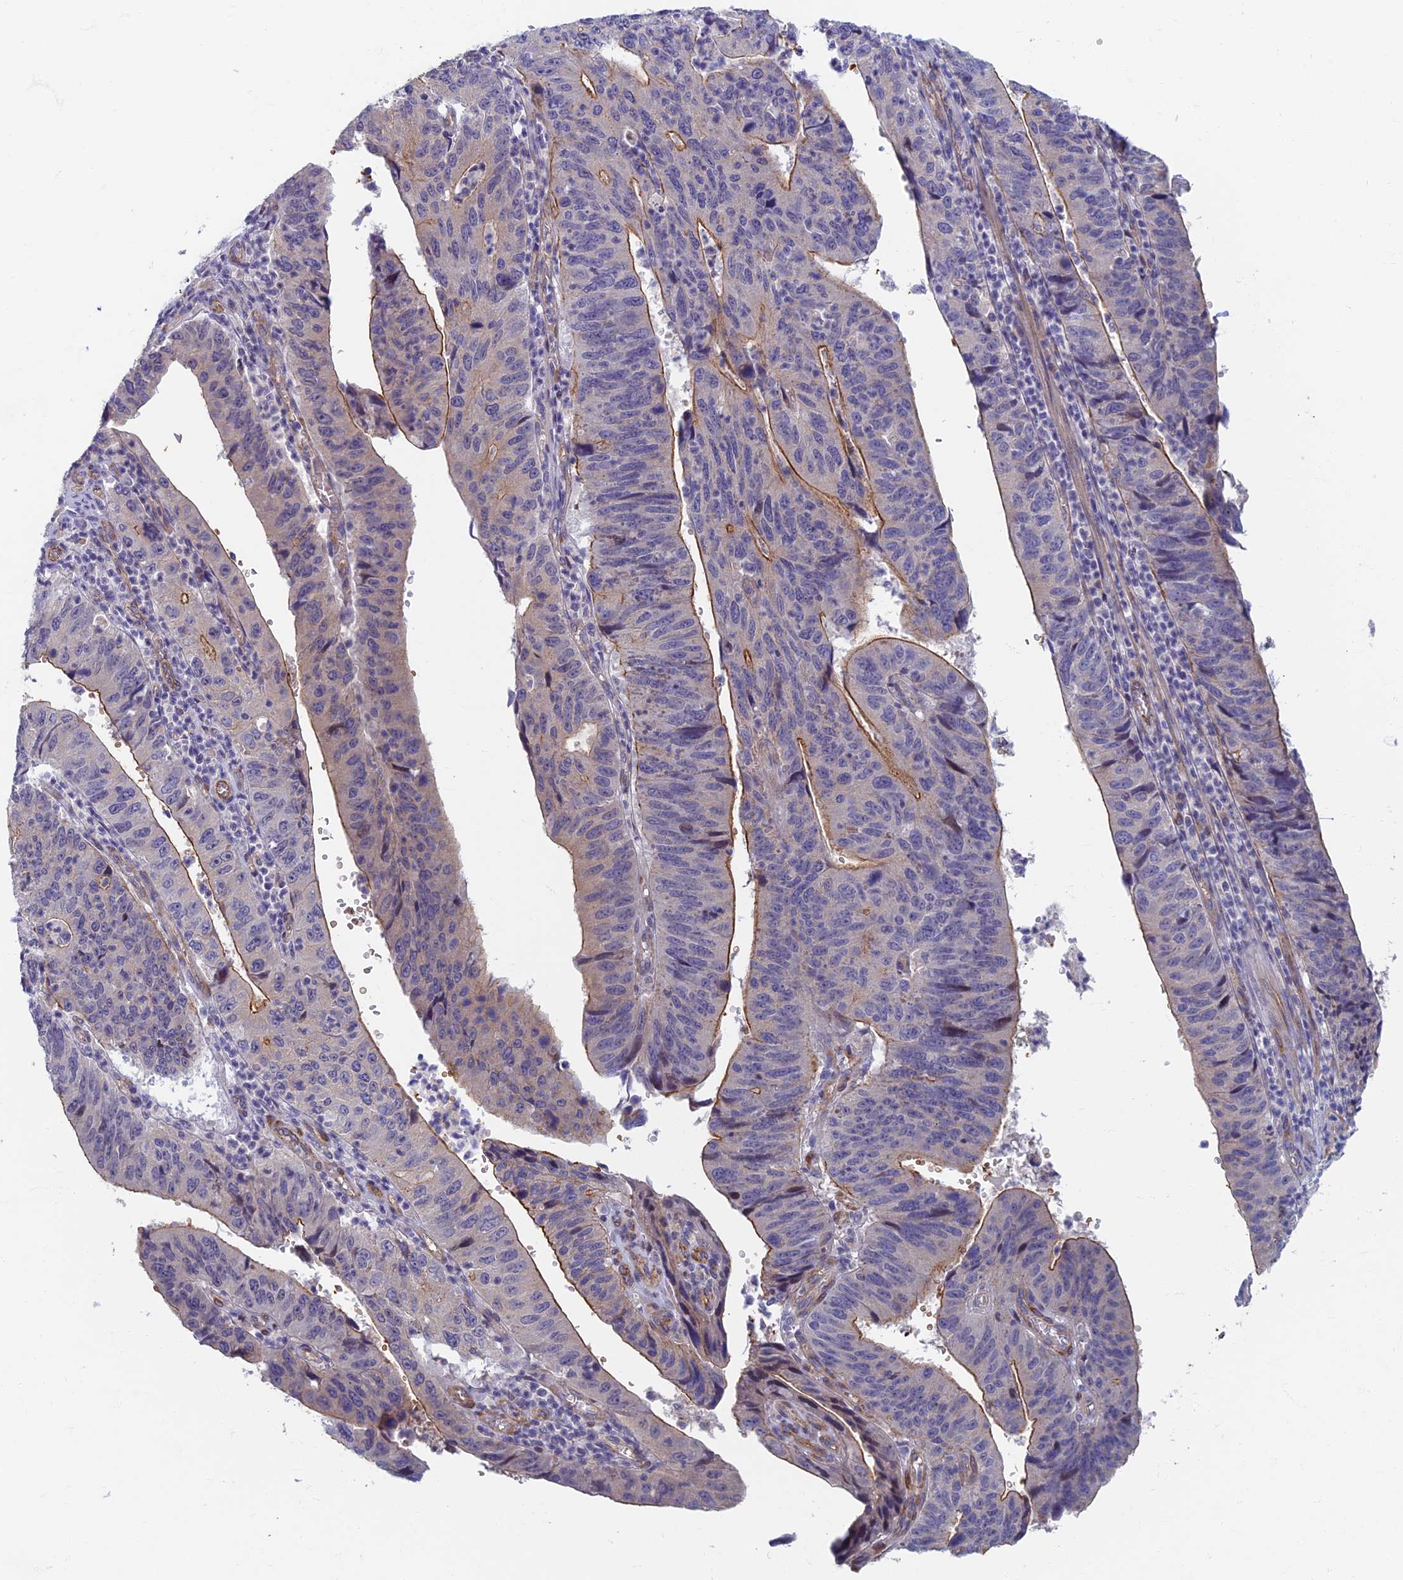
{"staining": {"intensity": "strong", "quantity": "25%-75%", "location": "cytoplasmic/membranous"}, "tissue": "stomach cancer", "cell_type": "Tumor cells", "image_type": "cancer", "snomed": [{"axis": "morphology", "description": "Adenocarcinoma, NOS"}, {"axis": "topography", "description": "Stomach"}], "caption": "Strong cytoplasmic/membranous staining is seen in approximately 25%-75% of tumor cells in stomach cancer (adenocarcinoma).", "gene": "RHBDL2", "patient": {"sex": "male", "age": 59}}